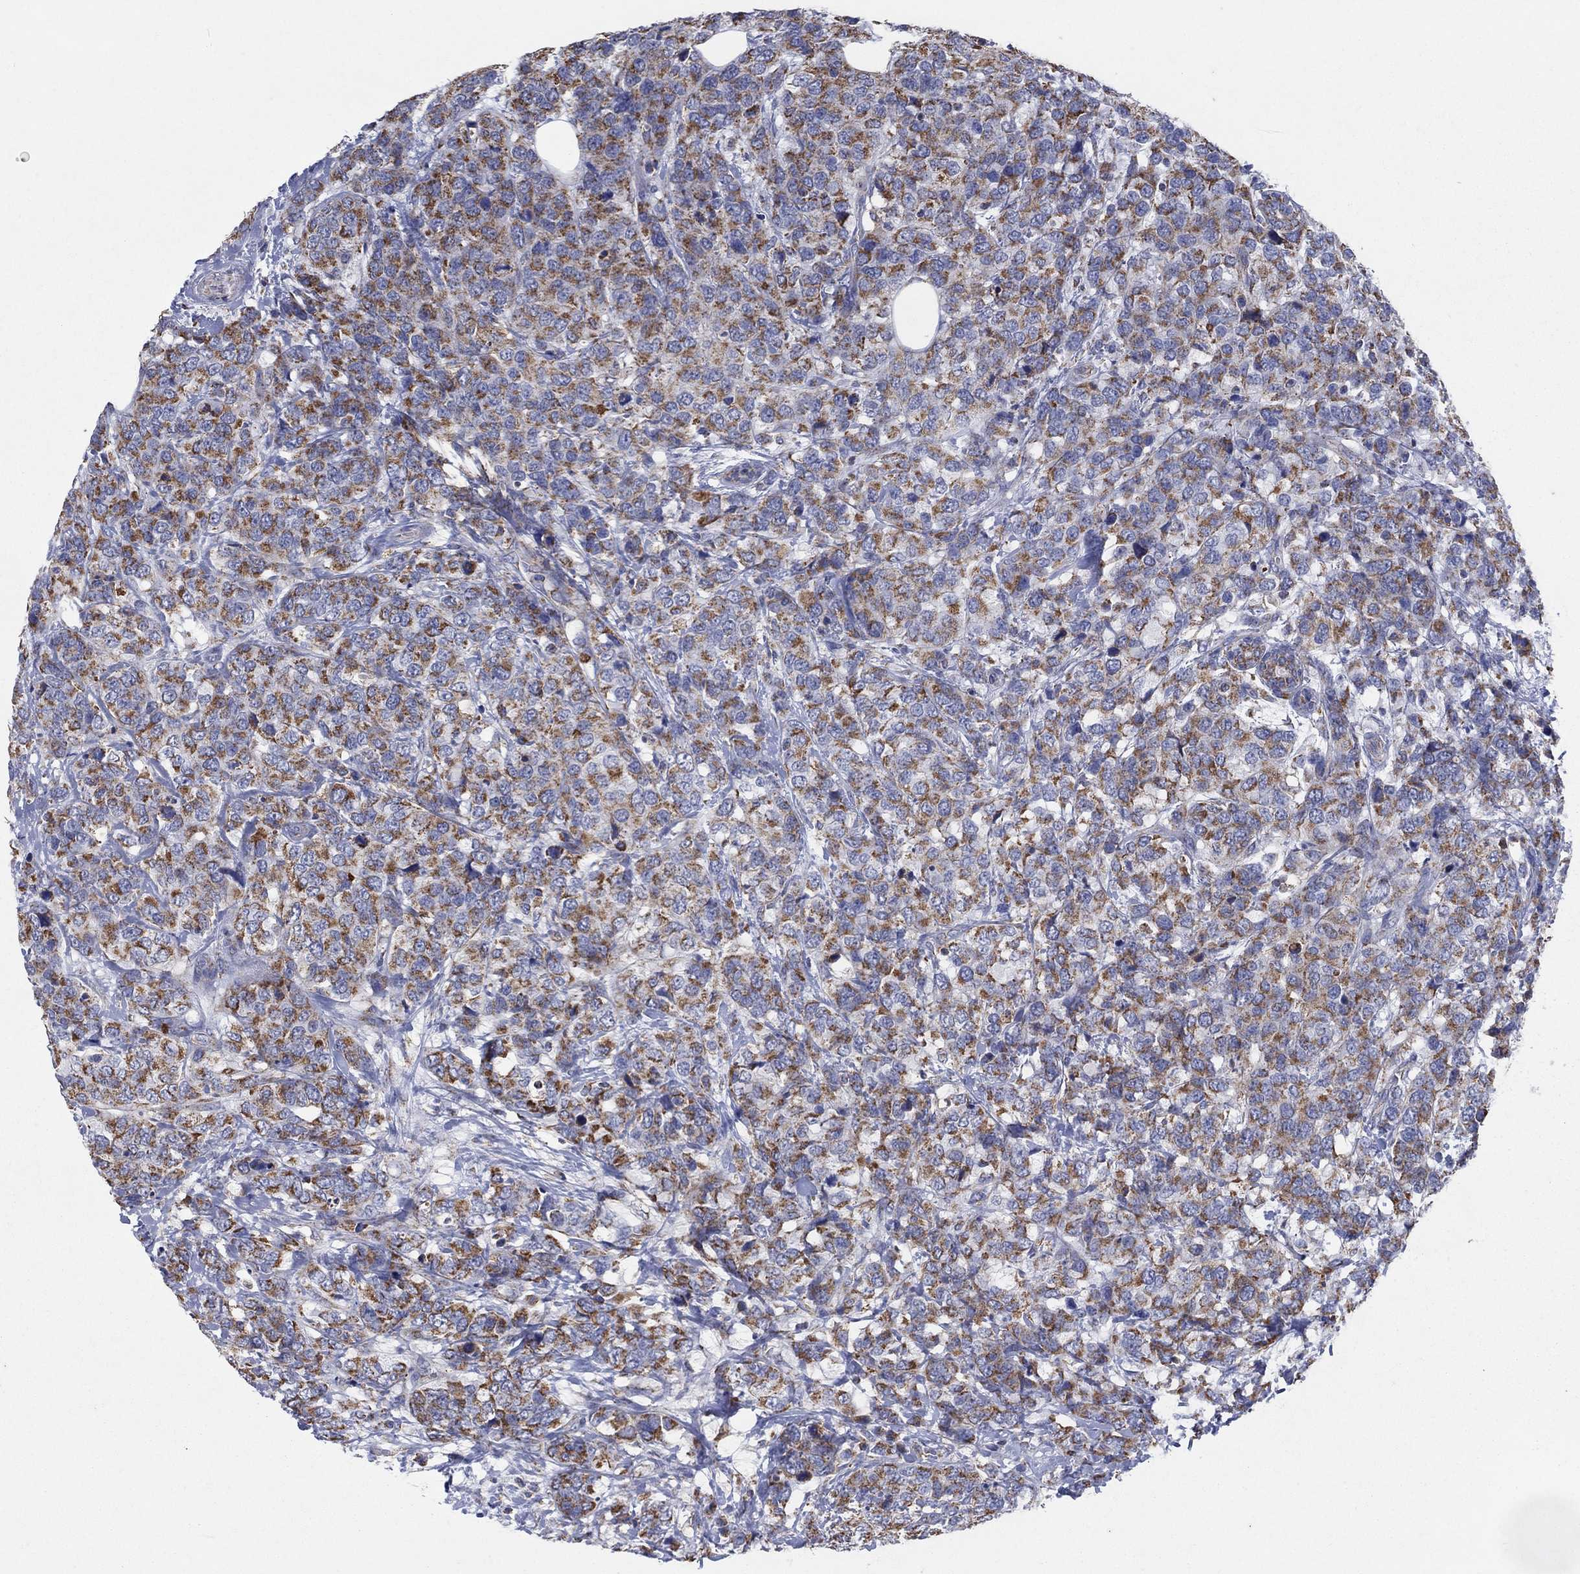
{"staining": {"intensity": "strong", "quantity": ">75%", "location": "cytoplasmic/membranous"}, "tissue": "breast cancer", "cell_type": "Tumor cells", "image_type": "cancer", "snomed": [{"axis": "morphology", "description": "Lobular carcinoma"}, {"axis": "topography", "description": "Breast"}], "caption": "Immunohistochemistry (IHC) micrograph of human breast cancer (lobular carcinoma) stained for a protein (brown), which shows high levels of strong cytoplasmic/membranous positivity in about >75% of tumor cells.", "gene": "C9orf85", "patient": {"sex": "female", "age": 59}}